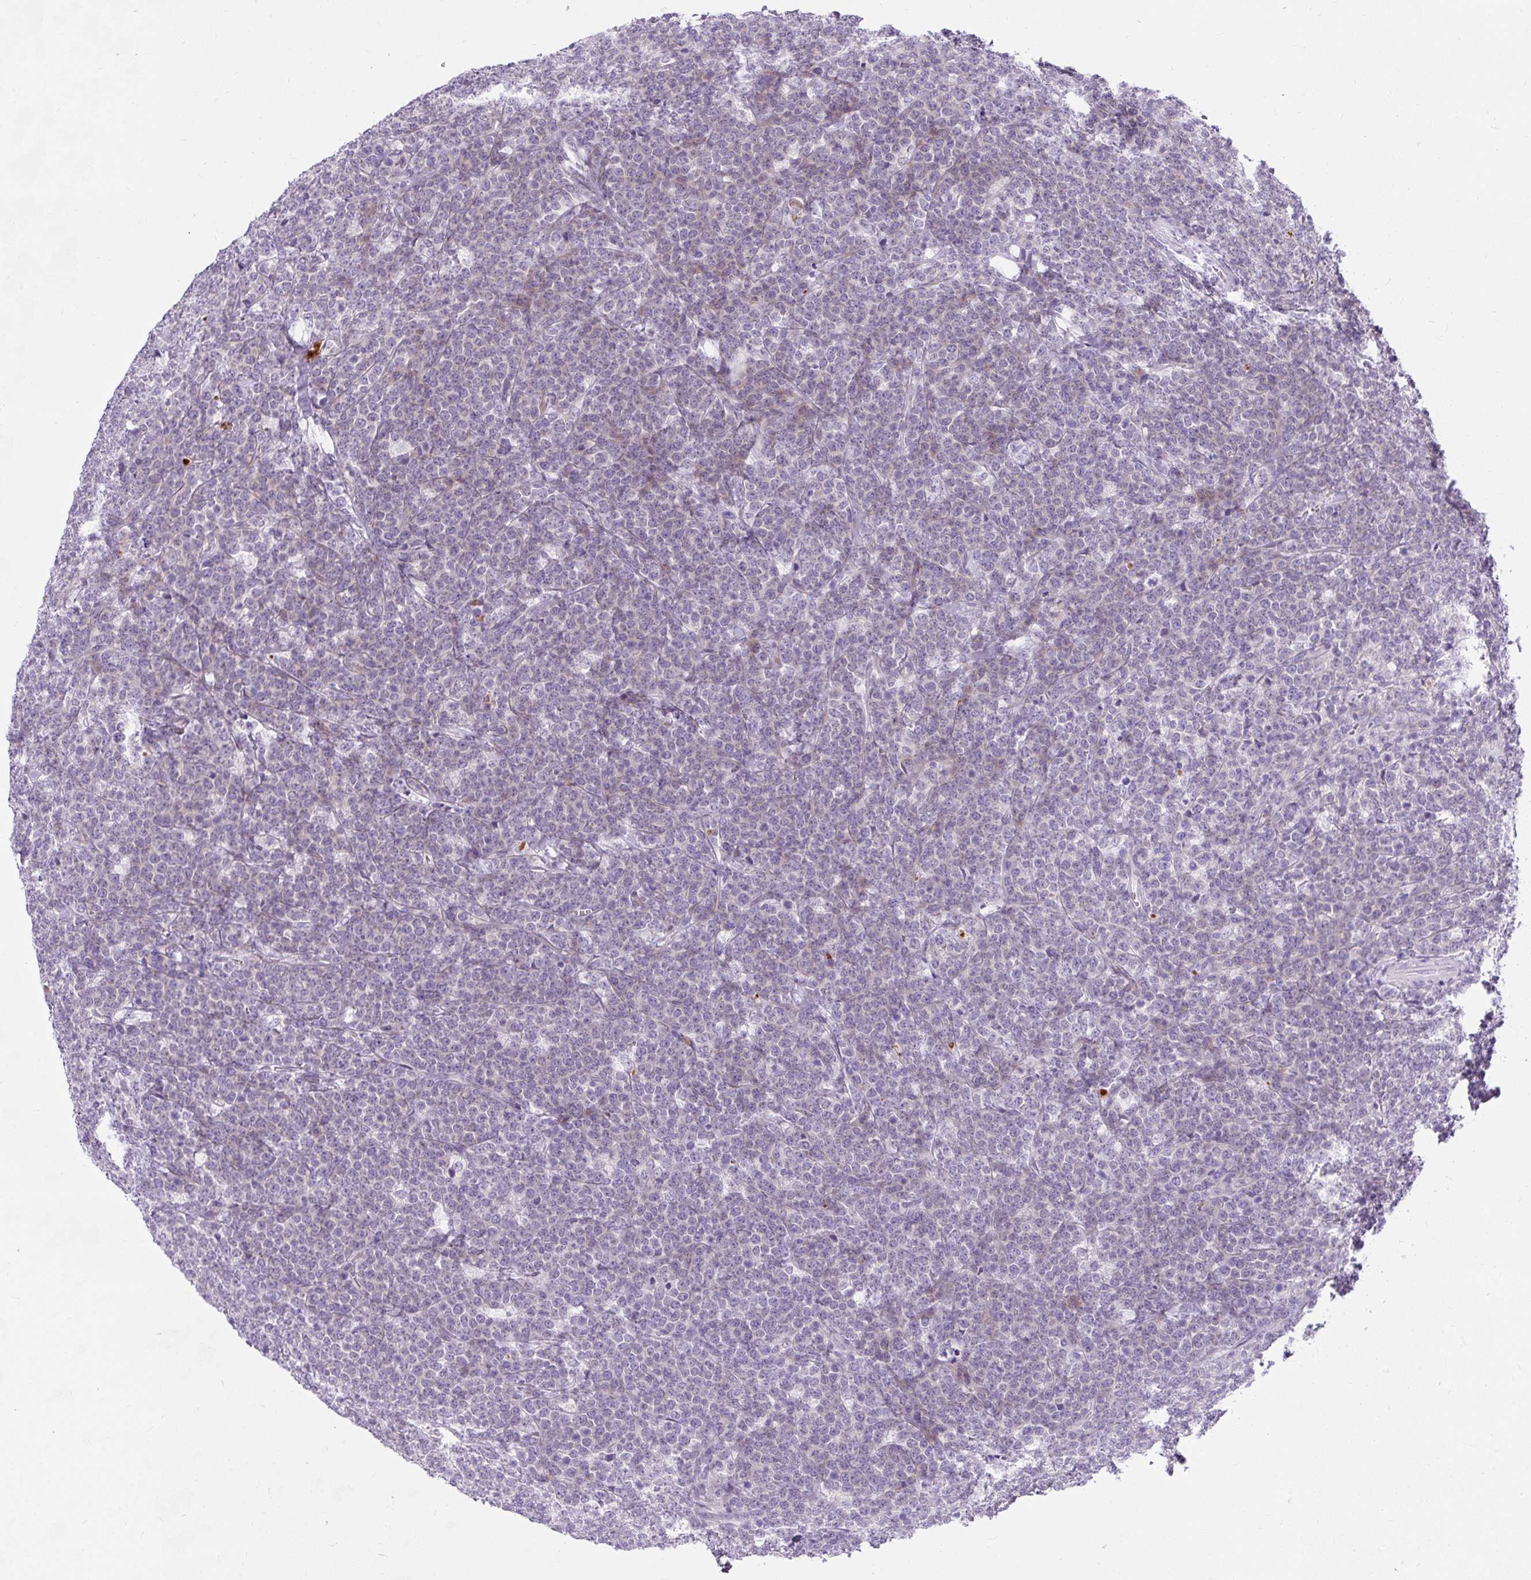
{"staining": {"intensity": "negative", "quantity": "none", "location": "none"}, "tissue": "lymphoma", "cell_type": "Tumor cells", "image_type": "cancer", "snomed": [{"axis": "morphology", "description": "Malignant lymphoma, non-Hodgkin's type, High grade"}, {"axis": "topography", "description": "Small intestine"}, {"axis": "topography", "description": "Colon"}], "caption": "Protein analysis of lymphoma demonstrates no significant staining in tumor cells. Nuclei are stained in blue.", "gene": "GOLGA8A", "patient": {"sex": "male", "age": 8}}